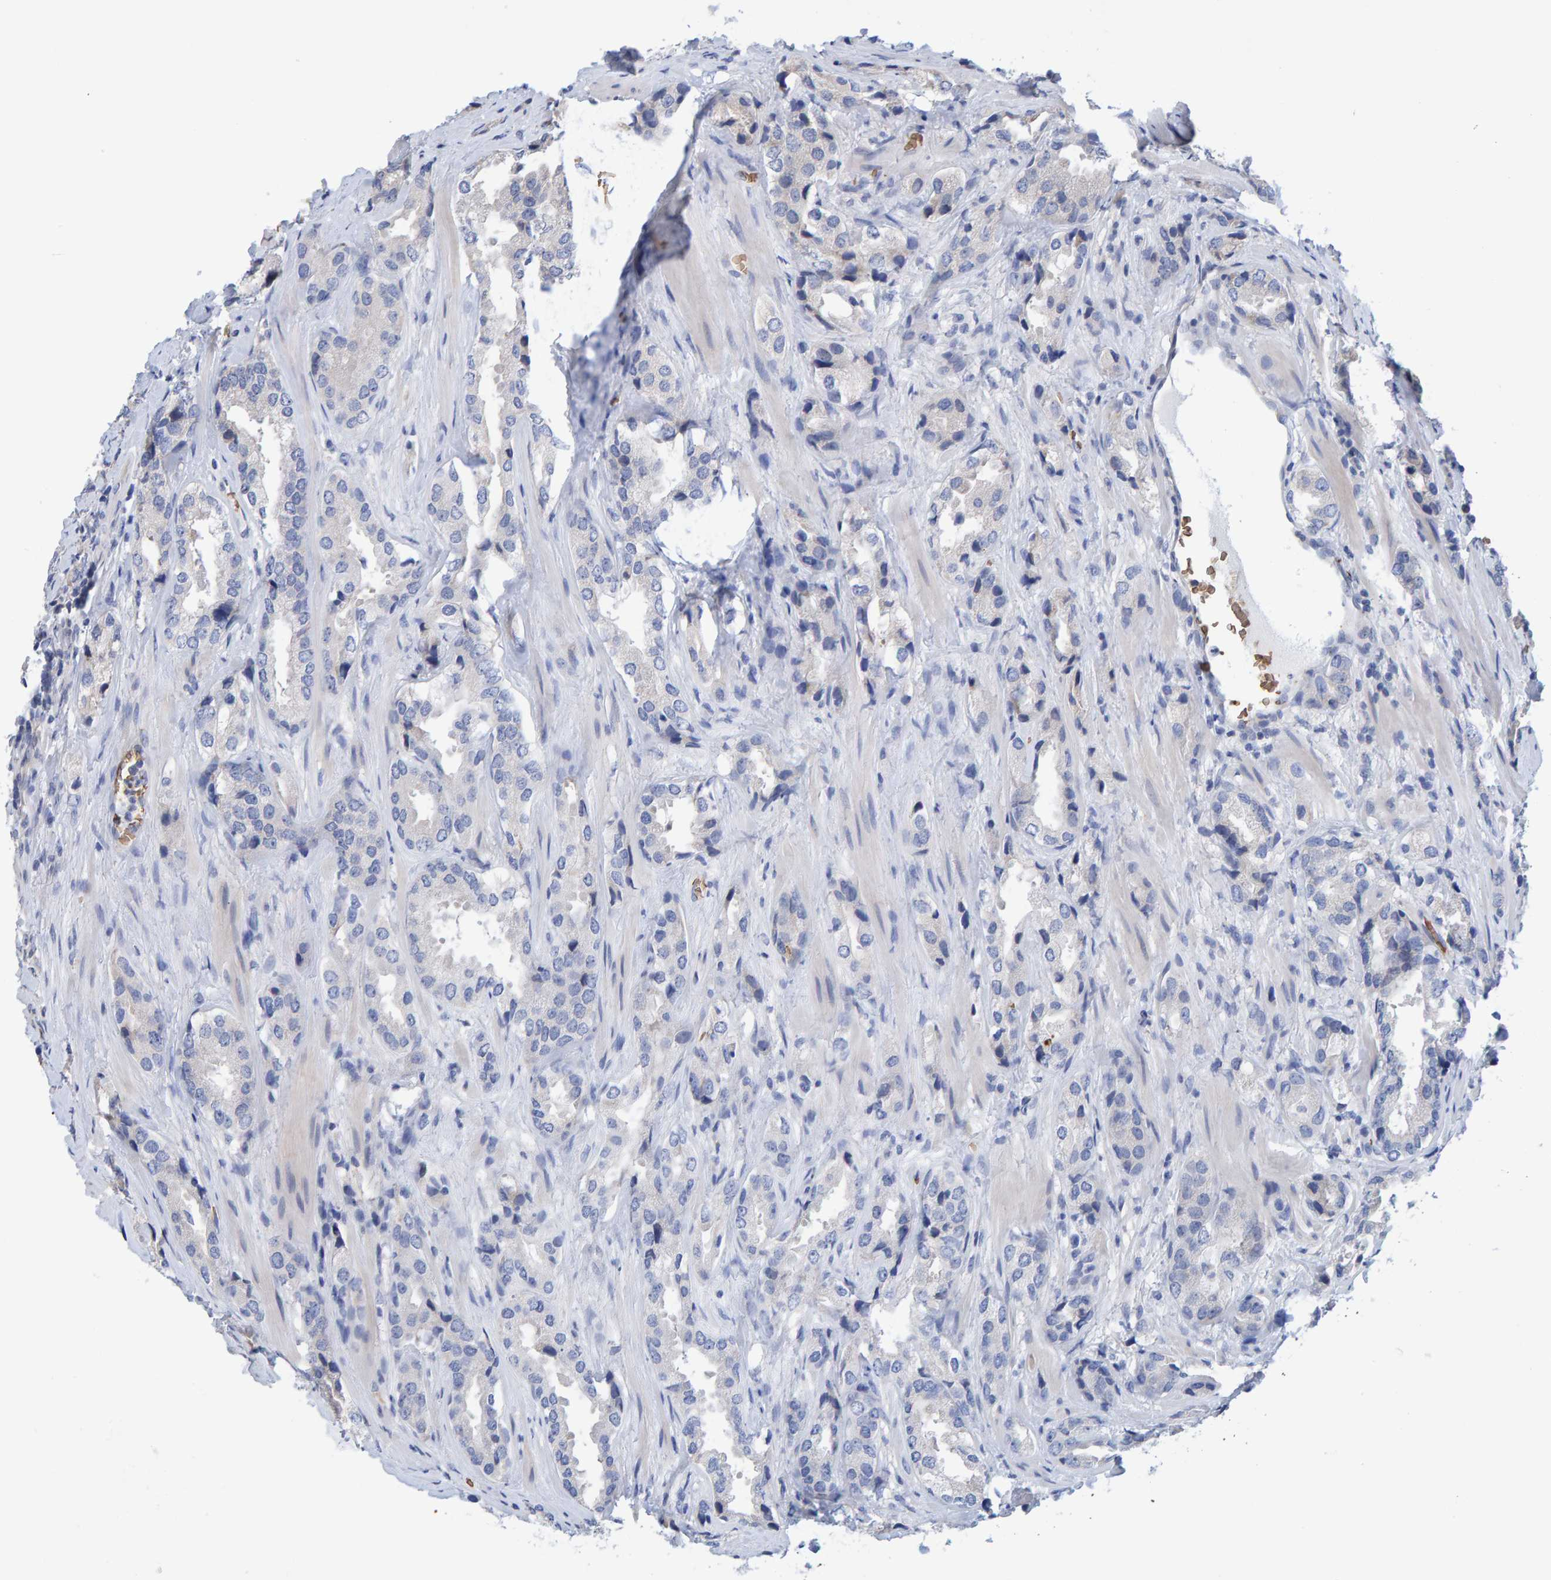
{"staining": {"intensity": "weak", "quantity": "25%-75%", "location": "cytoplasmic/membranous"}, "tissue": "prostate cancer", "cell_type": "Tumor cells", "image_type": "cancer", "snomed": [{"axis": "morphology", "description": "Adenocarcinoma, High grade"}, {"axis": "topography", "description": "Prostate"}], "caption": "A high-resolution image shows immunohistochemistry (IHC) staining of prostate cancer (adenocarcinoma (high-grade)), which shows weak cytoplasmic/membranous expression in about 25%-75% of tumor cells.", "gene": "VPS9D1", "patient": {"sex": "male", "age": 63}}